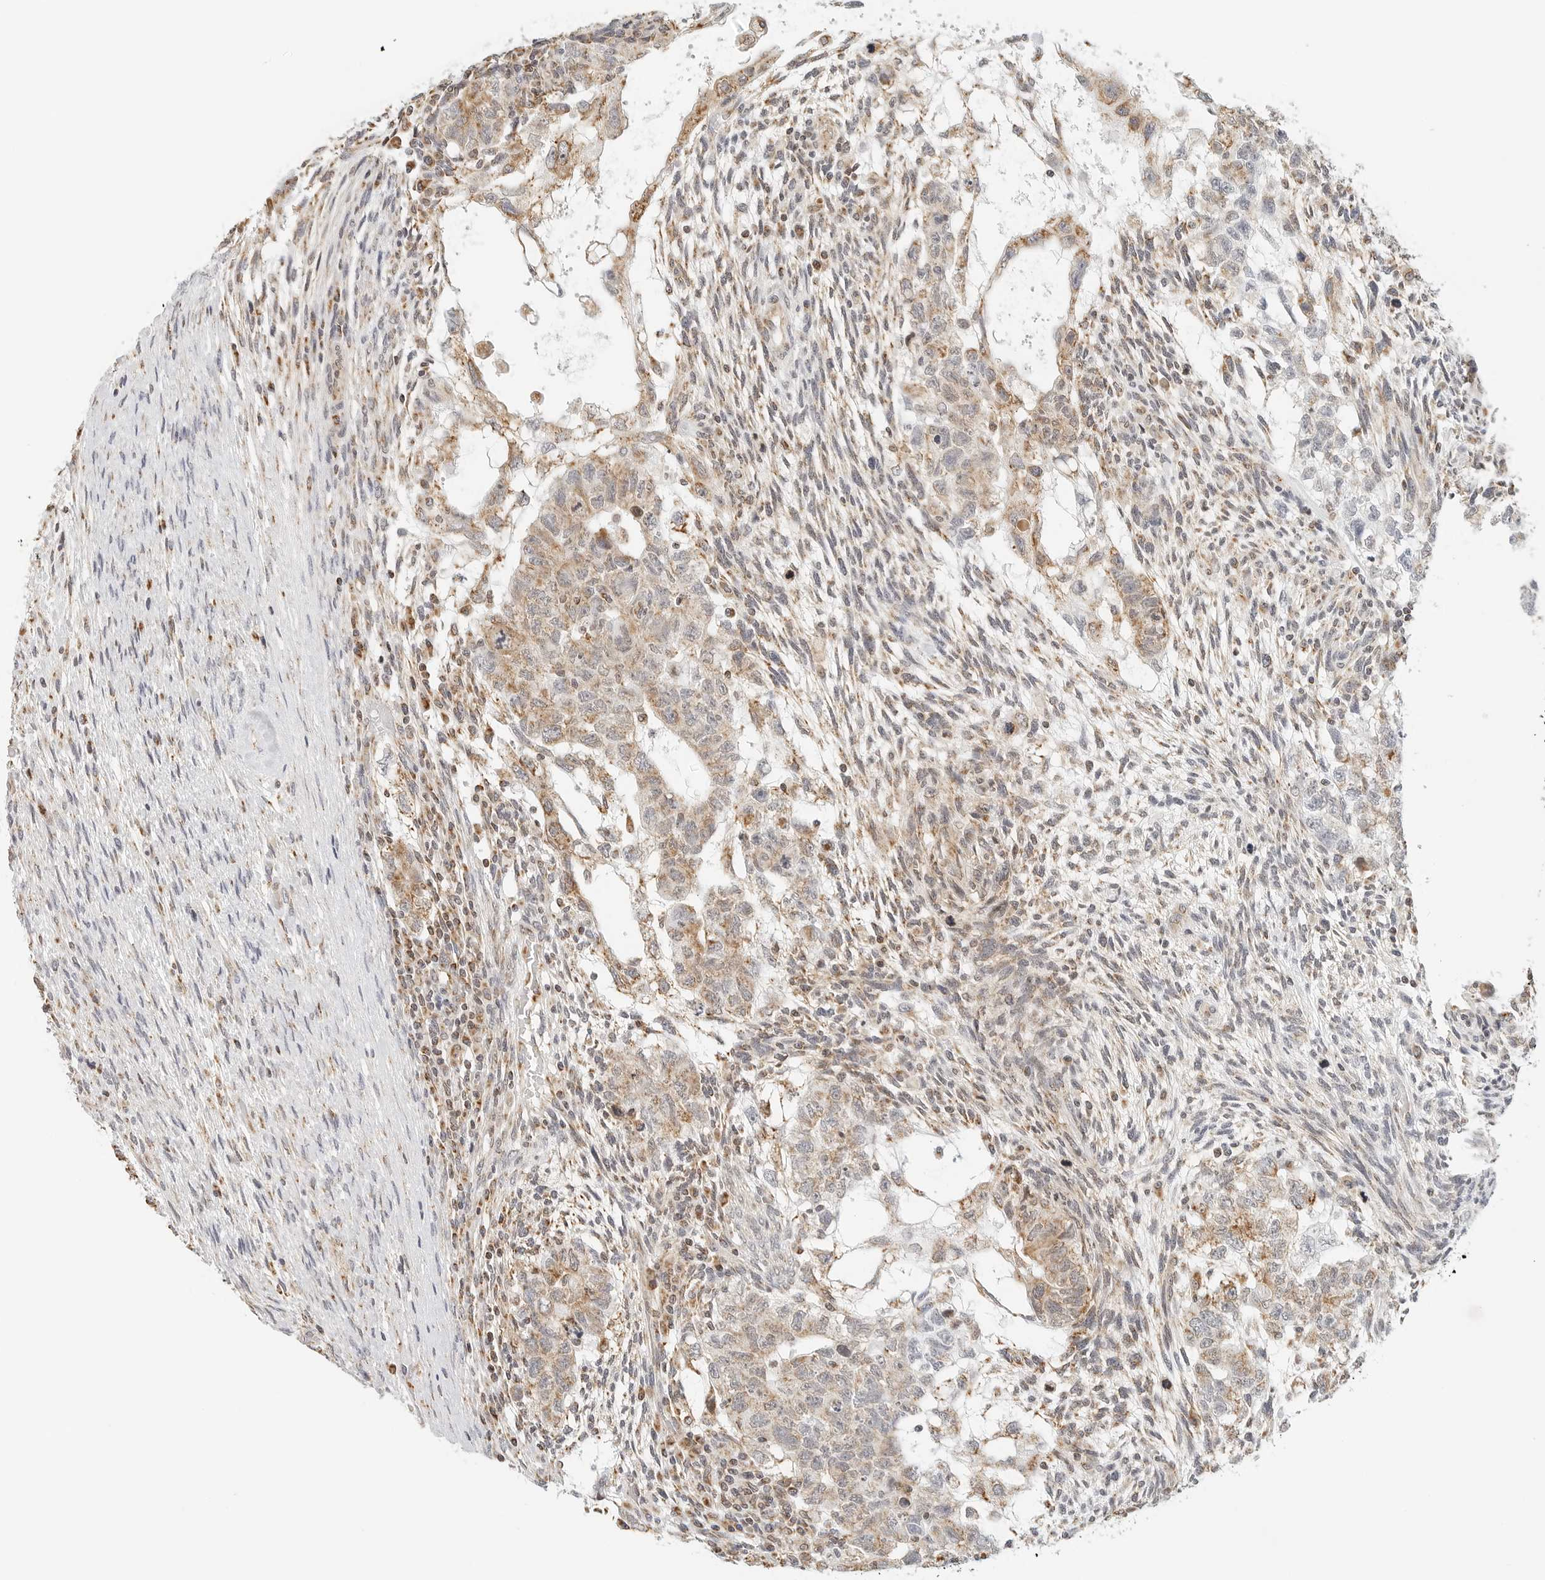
{"staining": {"intensity": "weak", "quantity": ">75%", "location": "cytoplasmic/membranous"}, "tissue": "testis cancer", "cell_type": "Tumor cells", "image_type": "cancer", "snomed": [{"axis": "morphology", "description": "Normal tissue, NOS"}, {"axis": "morphology", "description": "Carcinoma, Embryonal, NOS"}, {"axis": "topography", "description": "Testis"}], "caption": "Human testis embryonal carcinoma stained with a protein marker demonstrates weak staining in tumor cells.", "gene": "ATL1", "patient": {"sex": "male", "age": 36}}